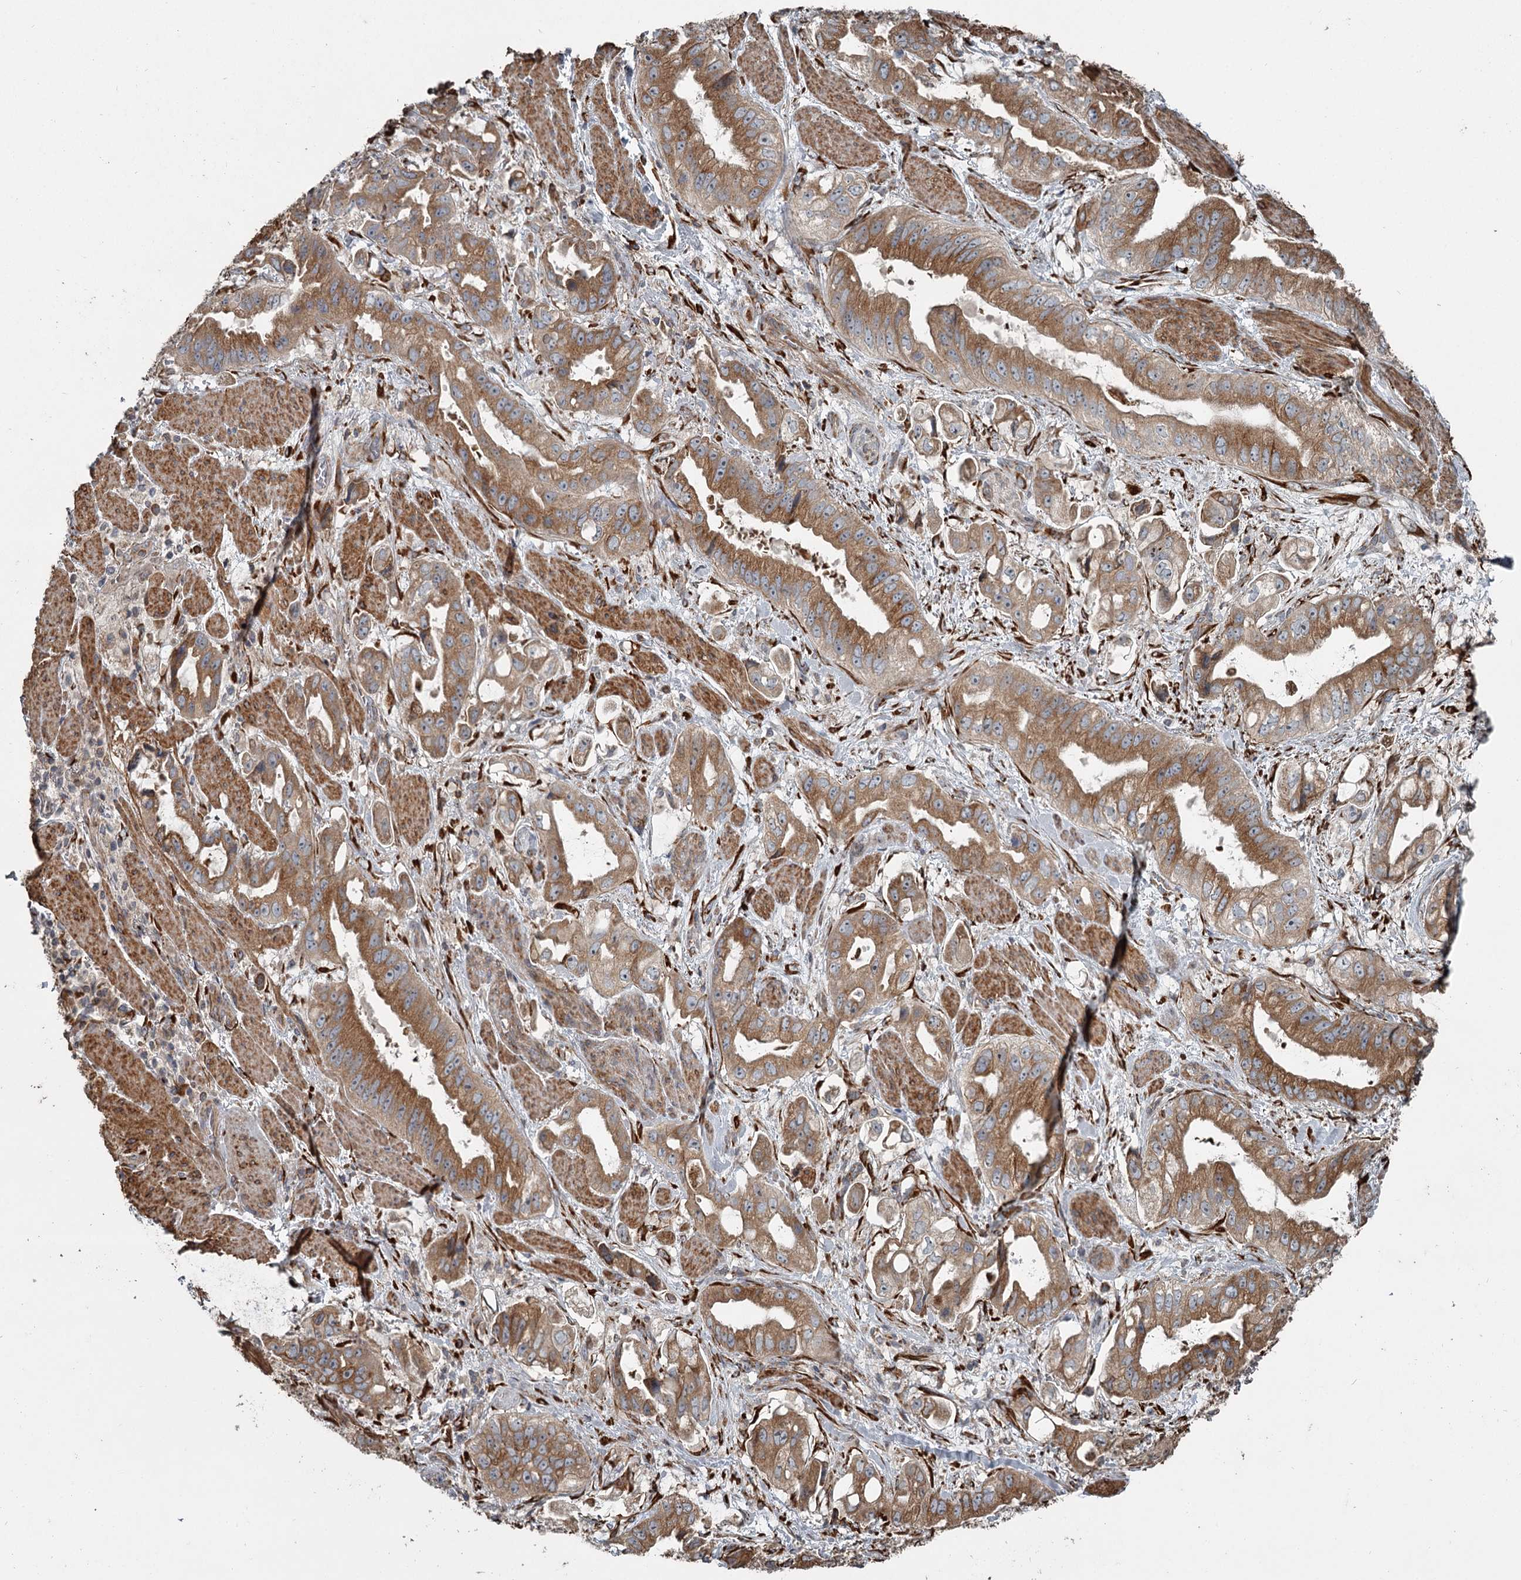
{"staining": {"intensity": "moderate", "quantity": ">75%", "location": "cytoplasmic/membranous"}, "tissue": "stomach cancer", "cell_type": "Tumor cells", "image_type": "cancer", "snomed": [{"axis": "morphology", "description": "Adenocarcinoma, NOS"}, {"axis": "topography", "description": "Stomach"}], "caption": "Human stomach cancer stained for a protein (brown) shows moderate cytoplasmic/membranous positive expression in about >75% of tumor cells.", "gene": "RASSF8", "patient": {"sex": "male", "age": 62}}